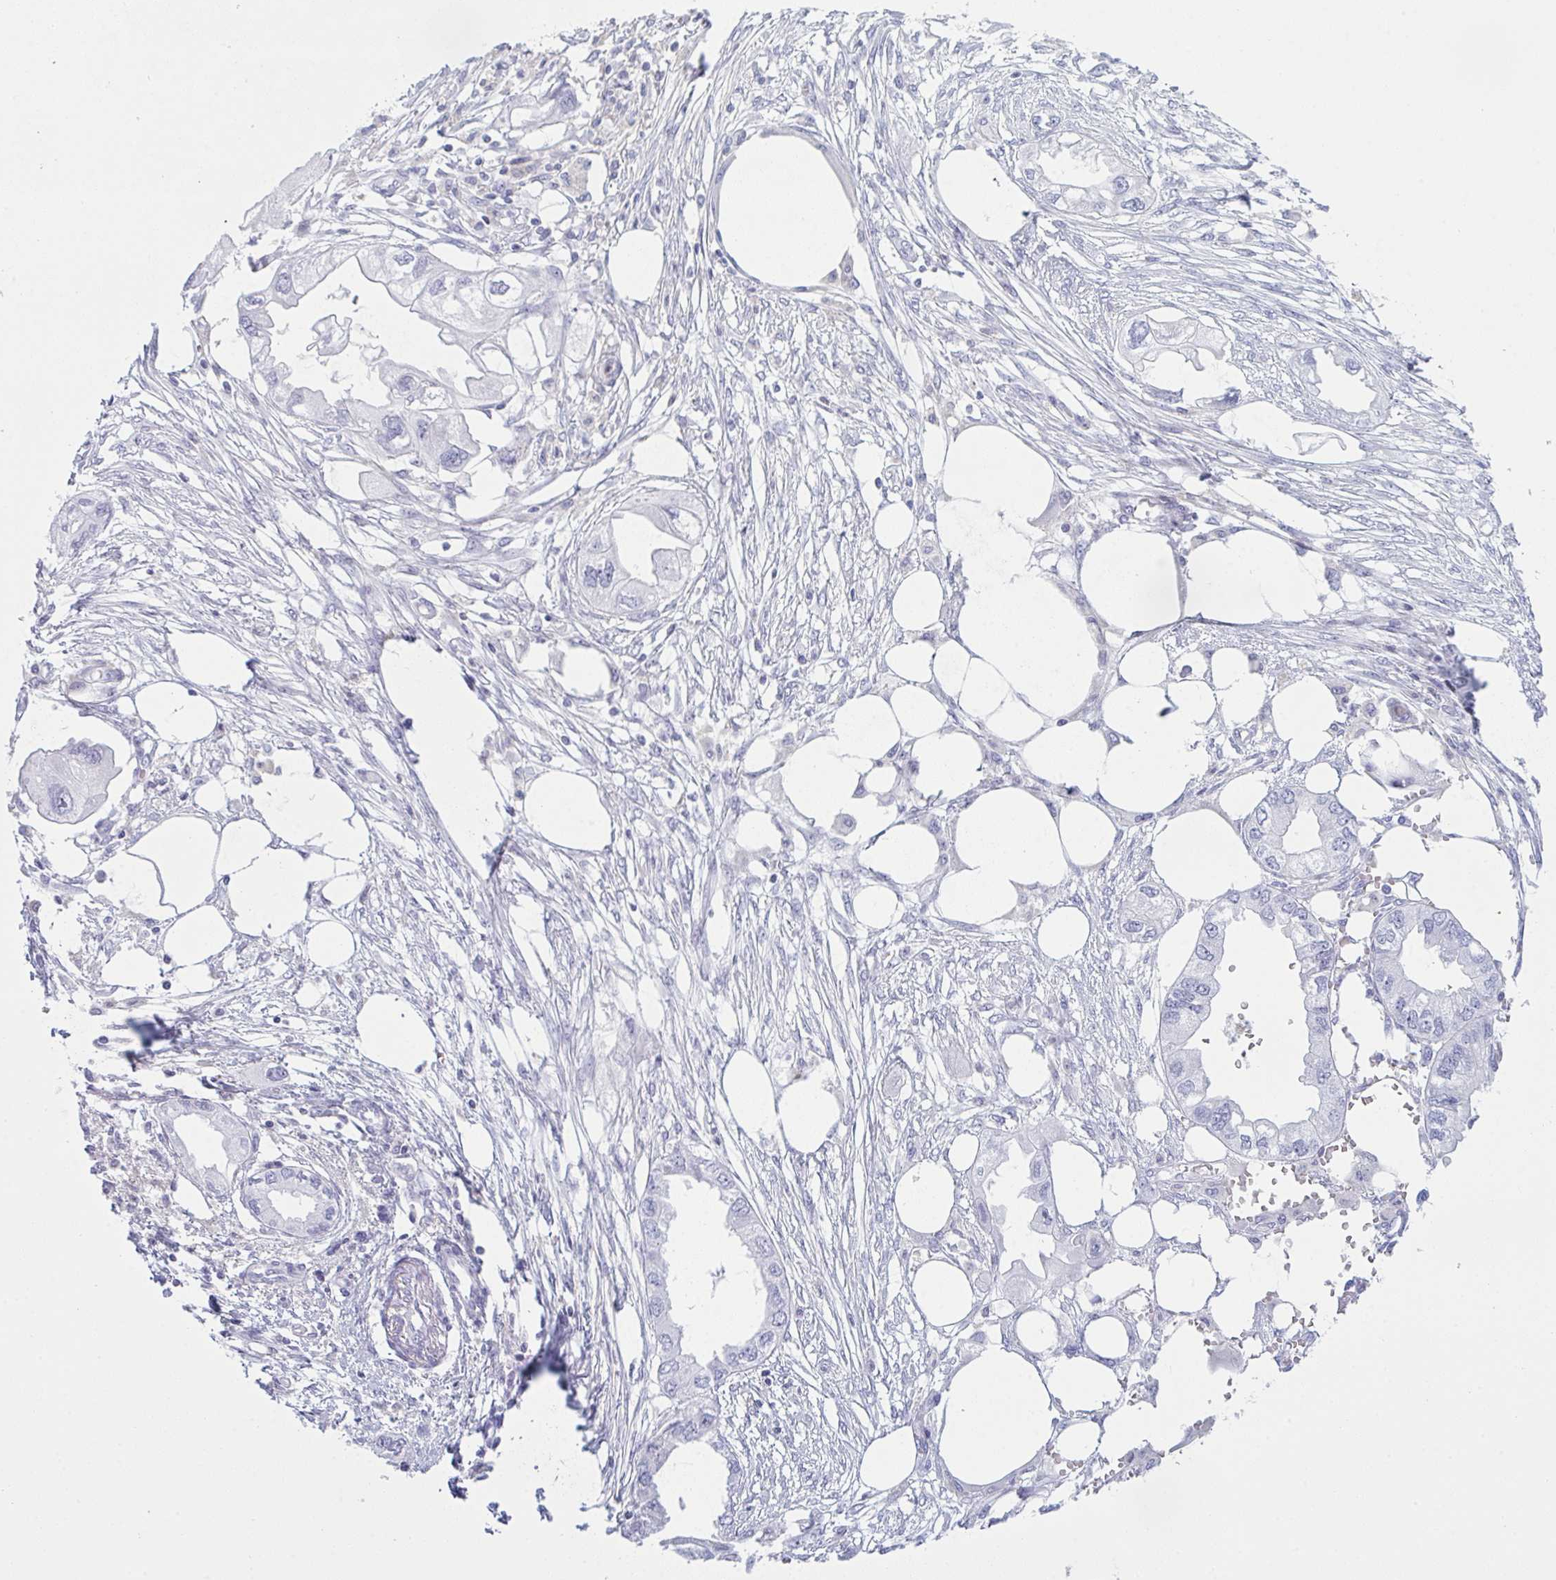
{"staining": {"intensity": "negative", "quantity": "none", "location": "none"}, "tissue": "endometrial cancer", "cell_type": "Tumor cells", "image_type": "cancer", "snomed": [{"axis": "morphology", "description": "Adenocarcinoma, NOS"}, {"axis": "morphology", "description": "Adenocarcinoma, metastatic, NOS"}, {"axis": "topography", "description": "Adipose tissue"}, {"axis": "topography", "description": "Endometrium"}], "caption": "This is an immunohistochemistry micrograph of human adenocarcinoma (endometrial). There is no expression in tumor cells.", "gene": "MYO1F", "patient": {"sex": "female", "age": 67}}